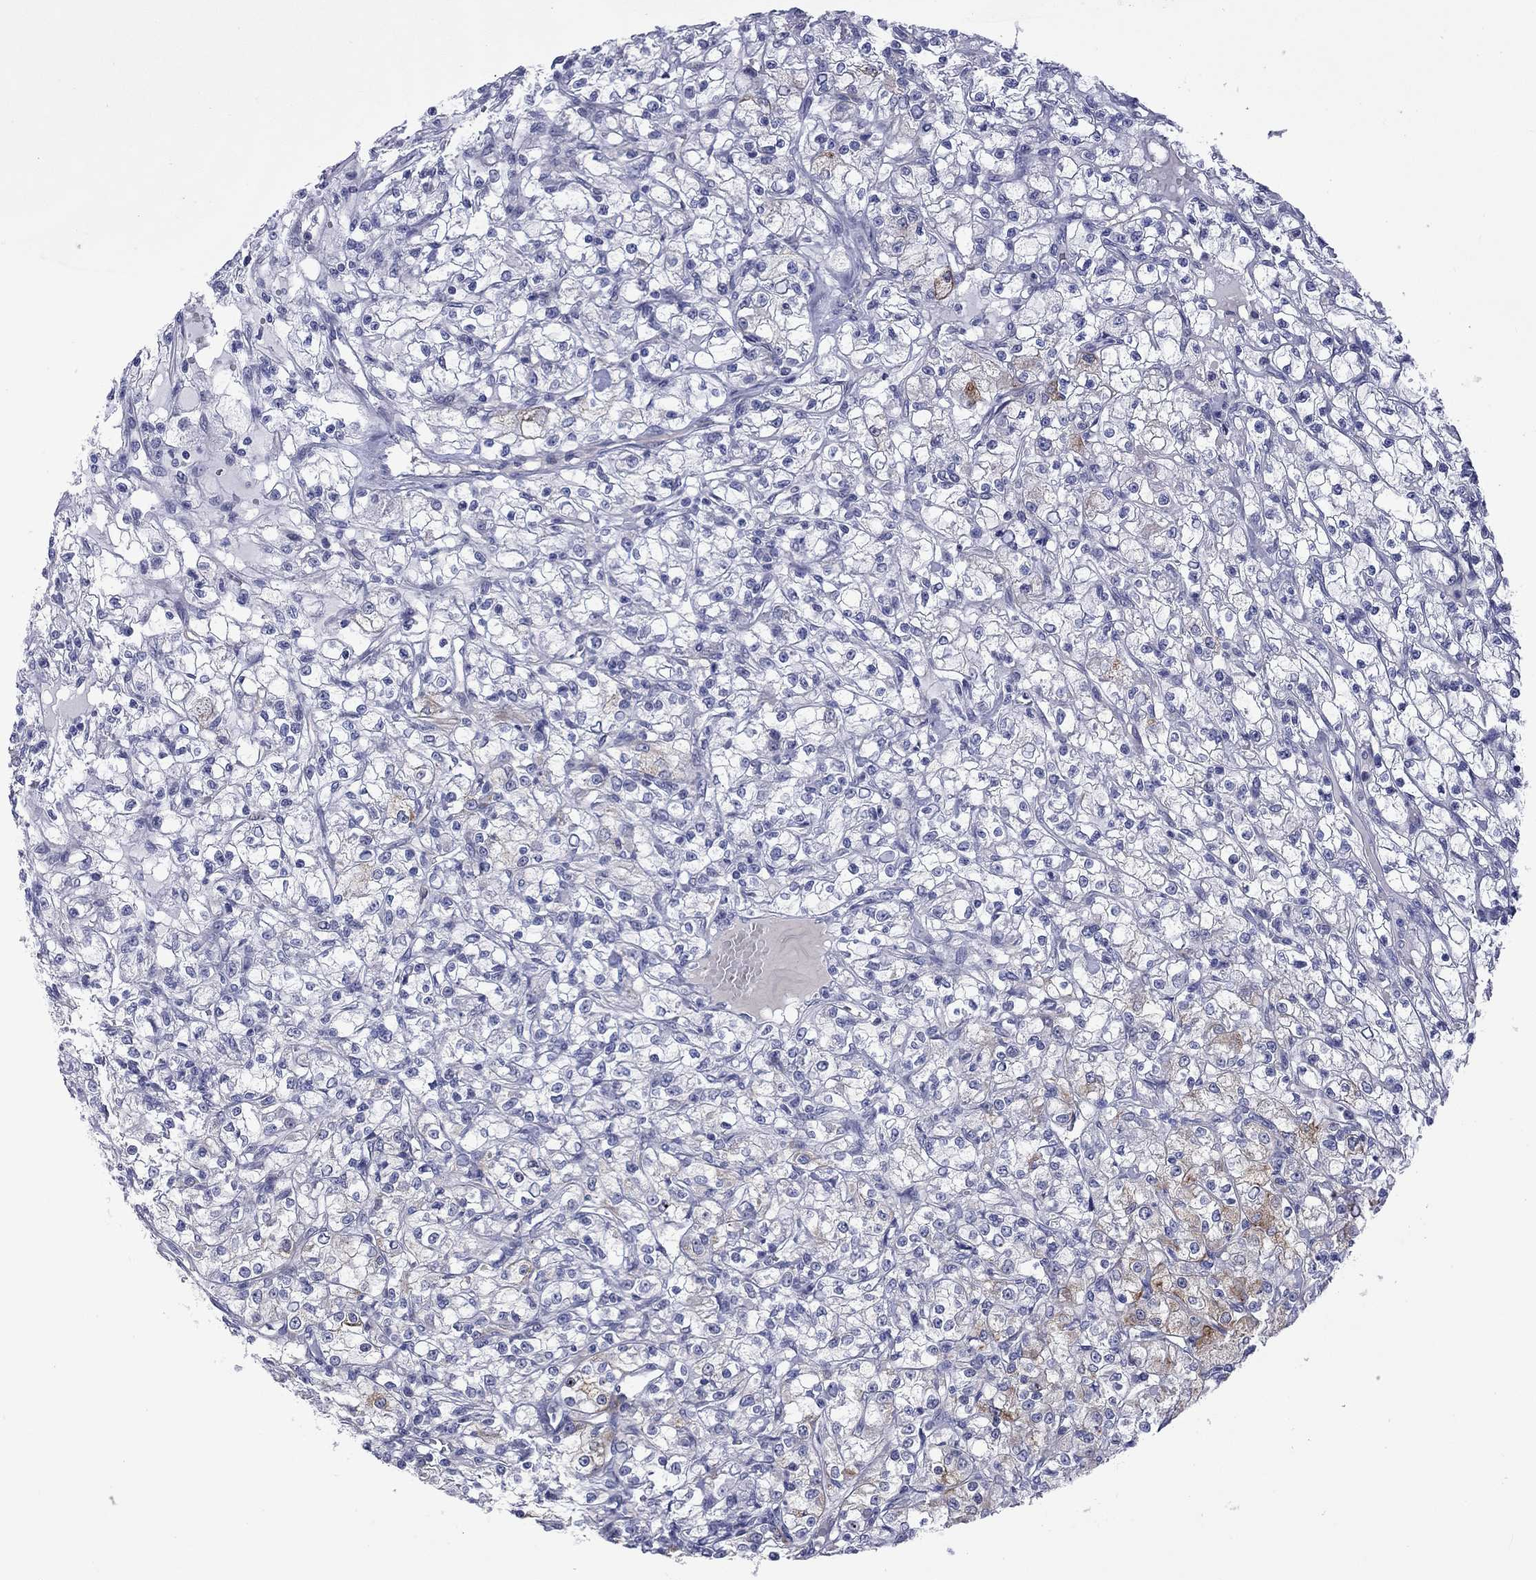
{"staining": {"intensity": "strong", "quantity": "<25%", "location": "cytoplasmic/membranous"}, "tissue": "renal cancer", "cell_type": "Tumor cells", "image_type": "cancer", "snomed": [{"axis": "morphology", "description": "Adenocarcinoma, NOS"}, {"axis": "topography", "description": "Kidney"}], "caption": "IHC micrograph of renal cancer (adenocarcinoma) stained for a protein (brown), which reveals medium levels of strong cytoplasmic/membranous positivity in approximately <25% of tumor cells.", "gene": "CTNNBIP1", "patient": {"sex": "female", "age": 59}}